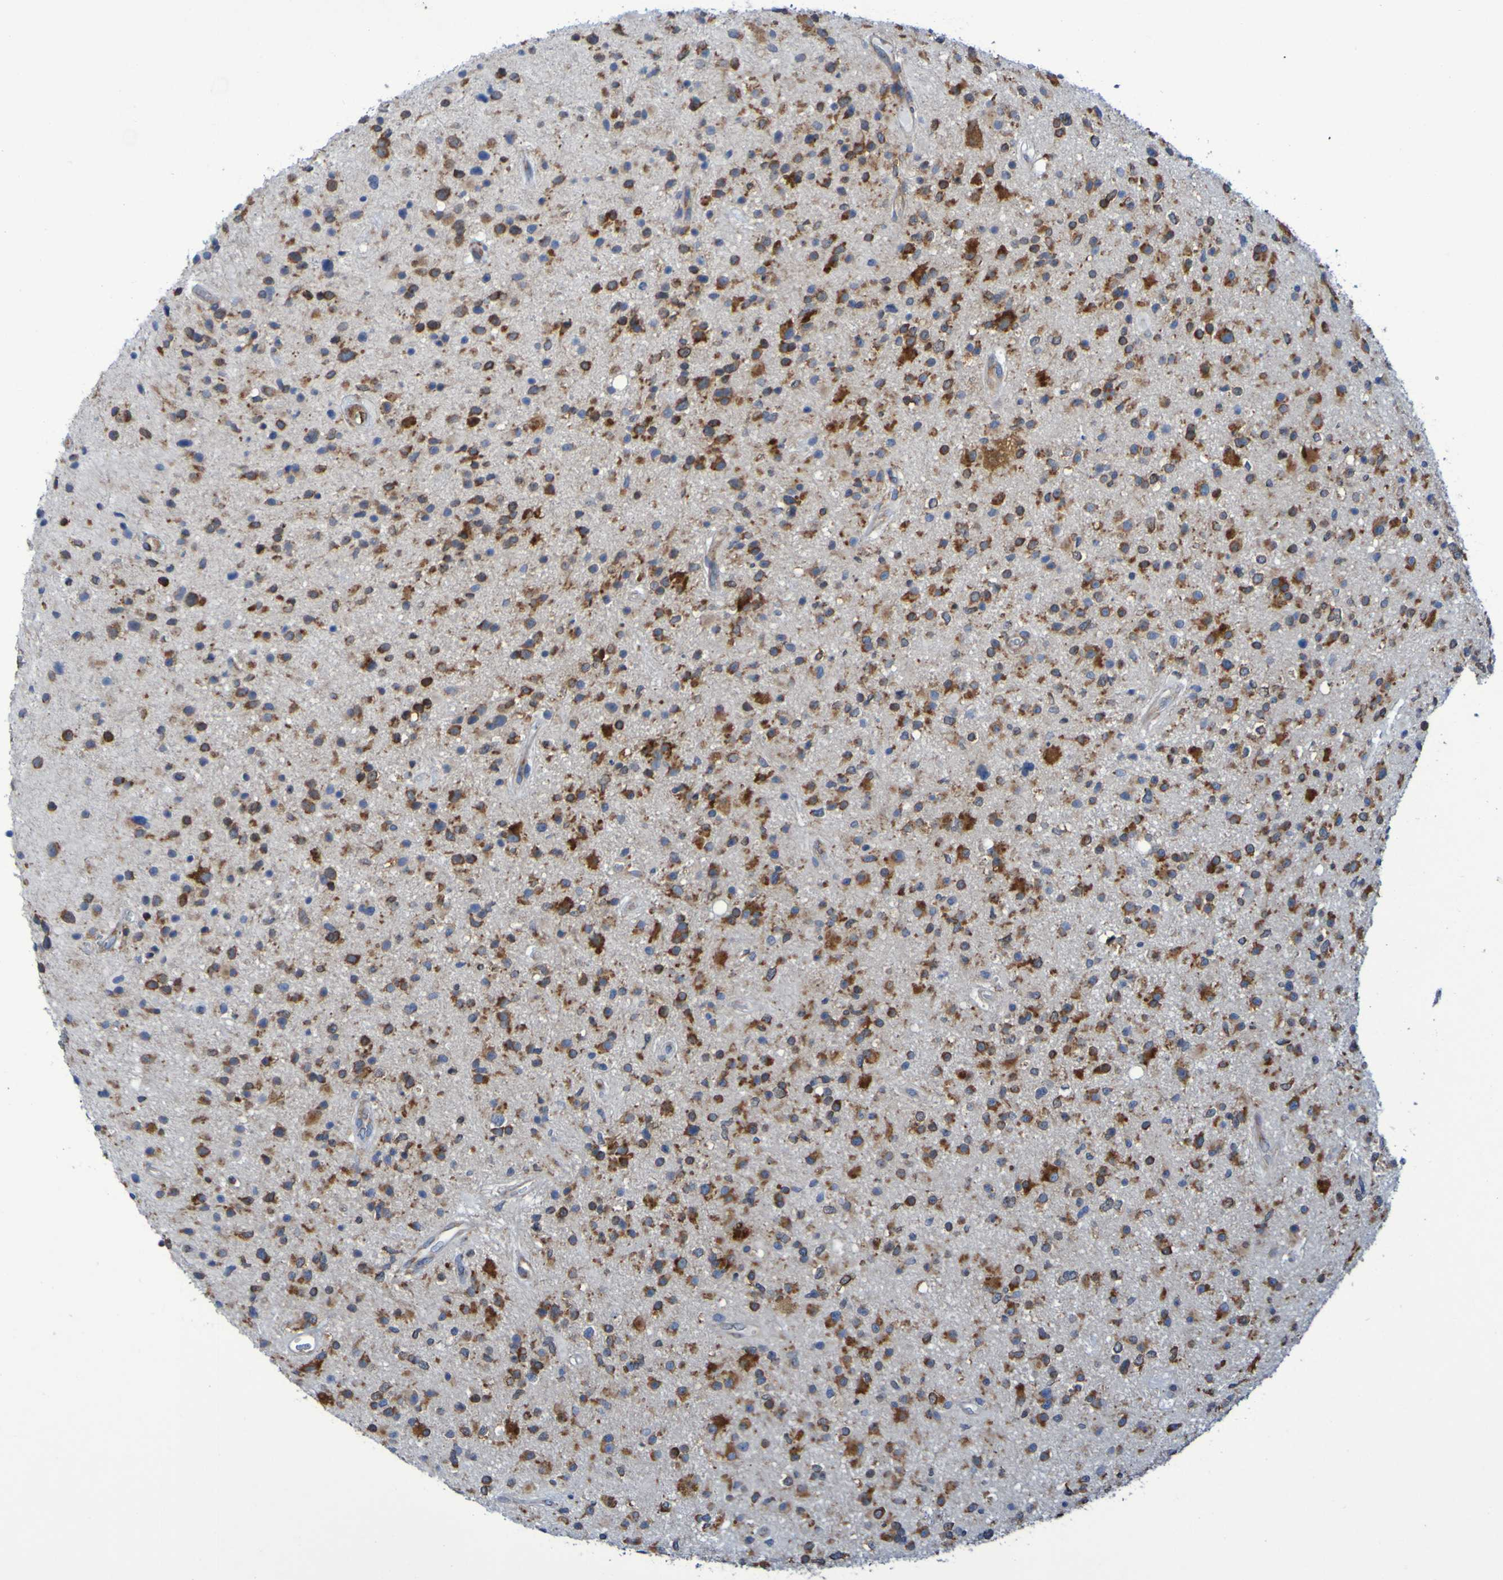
{"staining": {"intensity": "moderate", "quantity": ">75%", "location": "cytoplasmic/membranous"}, "tissue": "glioma", "cell_type": "Tumor cells", "image_type": "cancer", "snomed": [{"axis": "morphology", "description": "Glioma, malignant, High grade"}, {"axis": "topography", "description": "Brain"}], "caption": "This image shows immunohistochemistry (IHC) staining of human high-grade glioma (malignant), with medium moderate cytoplasmic/membranous positivity in about >75% of tumor cells.", "gene": "FKBP3", "patient": {"sex": "male", "age": 33}}